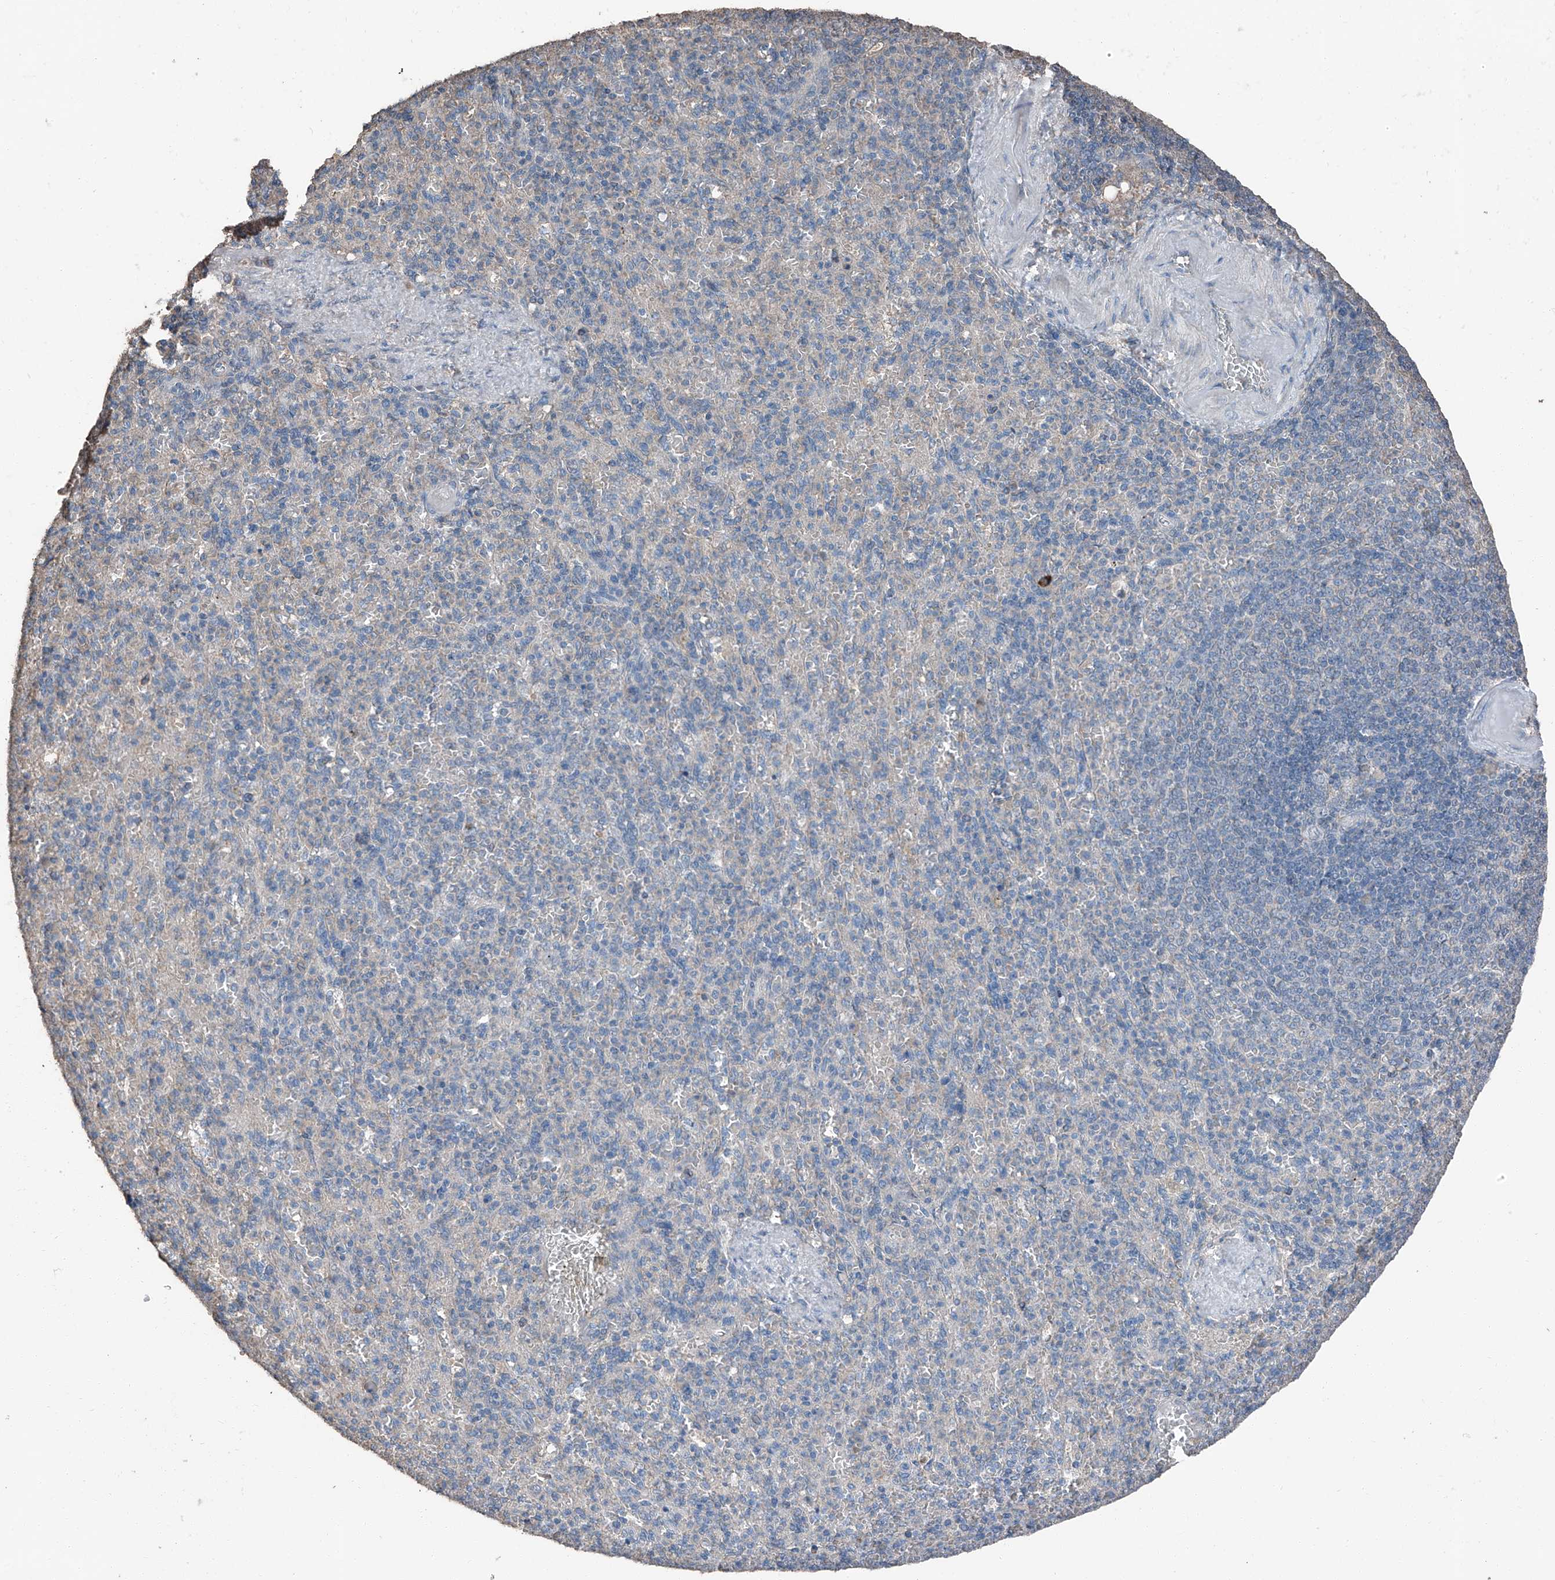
{"staining": {"intensity": "negative", "quantity": "none", "location": "none"}, "tissue": "spleen", "cell_type": "Cells in red pulp", "image_type": "normal", "snomed": [{"axis": "morphology", "description": "Normal tissue, NOS"}, {"axis": "topography", "description": "Spleen"}], "caption": "This is a photomicrograph of IHC staining of normal spleen, which shows no staining in cells in red pulp.", "gene": "MAMLD1", "patient": {"sex": "female", "age": 74}}